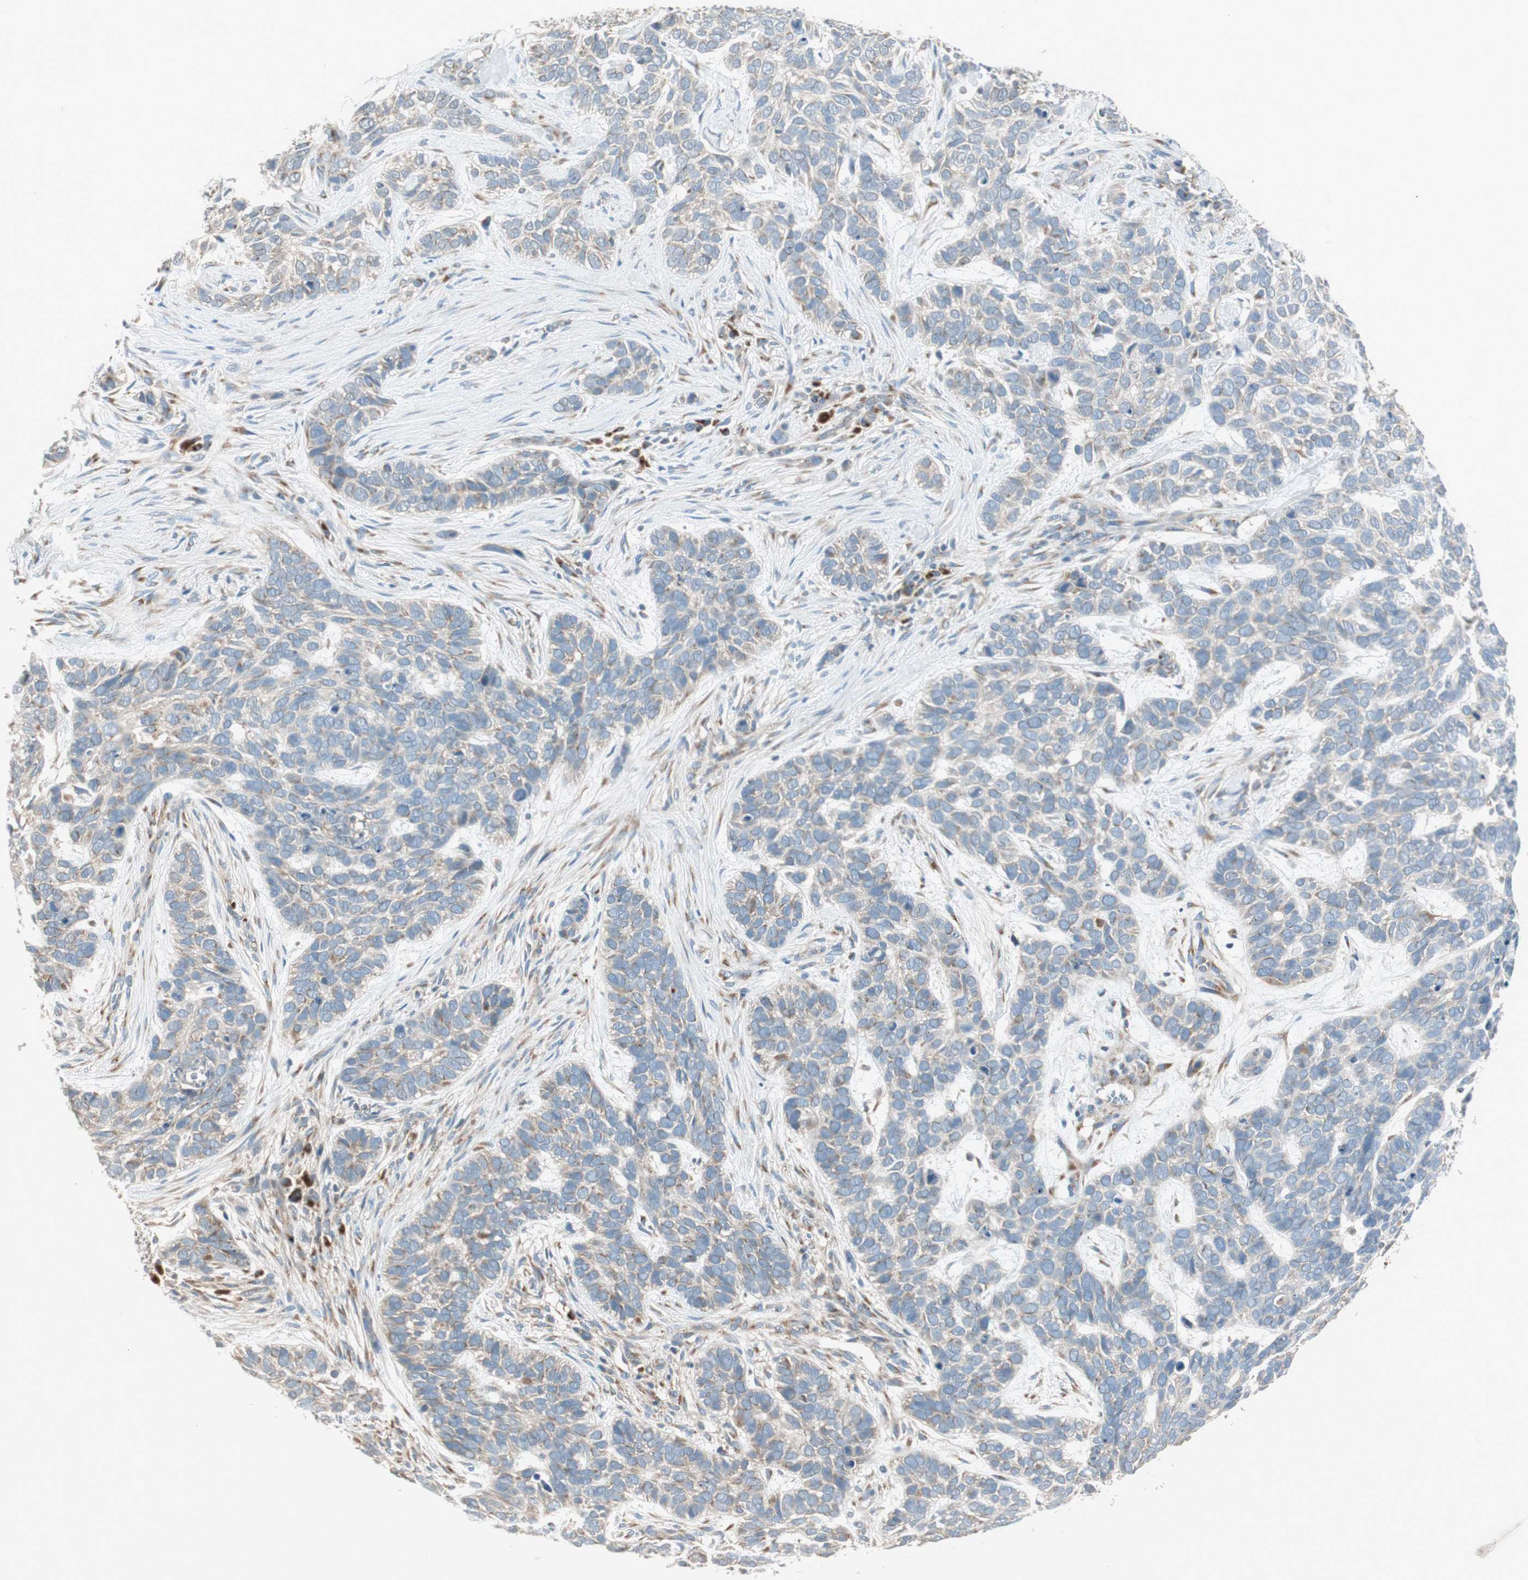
{"staining": {"intensity": "weak", "quantity": "25%-75%", "location": "cytoplasmic/membranous"}, "tissue": "skin cancer", "cell_type": "Tumor cells", "image_type": "cancer", "snomed": [{"axis": "morphology", "description": "Basal cell carcinoma"}, {"axis": "topography", "description": "Skin"}], "caption": "The photomicrograph displays immunohistochemical staining of basal cell carcinoma (skin). There is weak cytoplasmic/membranous positivity is appreciated in about 25%-75% of tumor cells. The protein of interest is shown in brown color, while the nuclei are stained blue.", "gene": "SEC16A", "patient": {"sex": "male", "age": 87}}